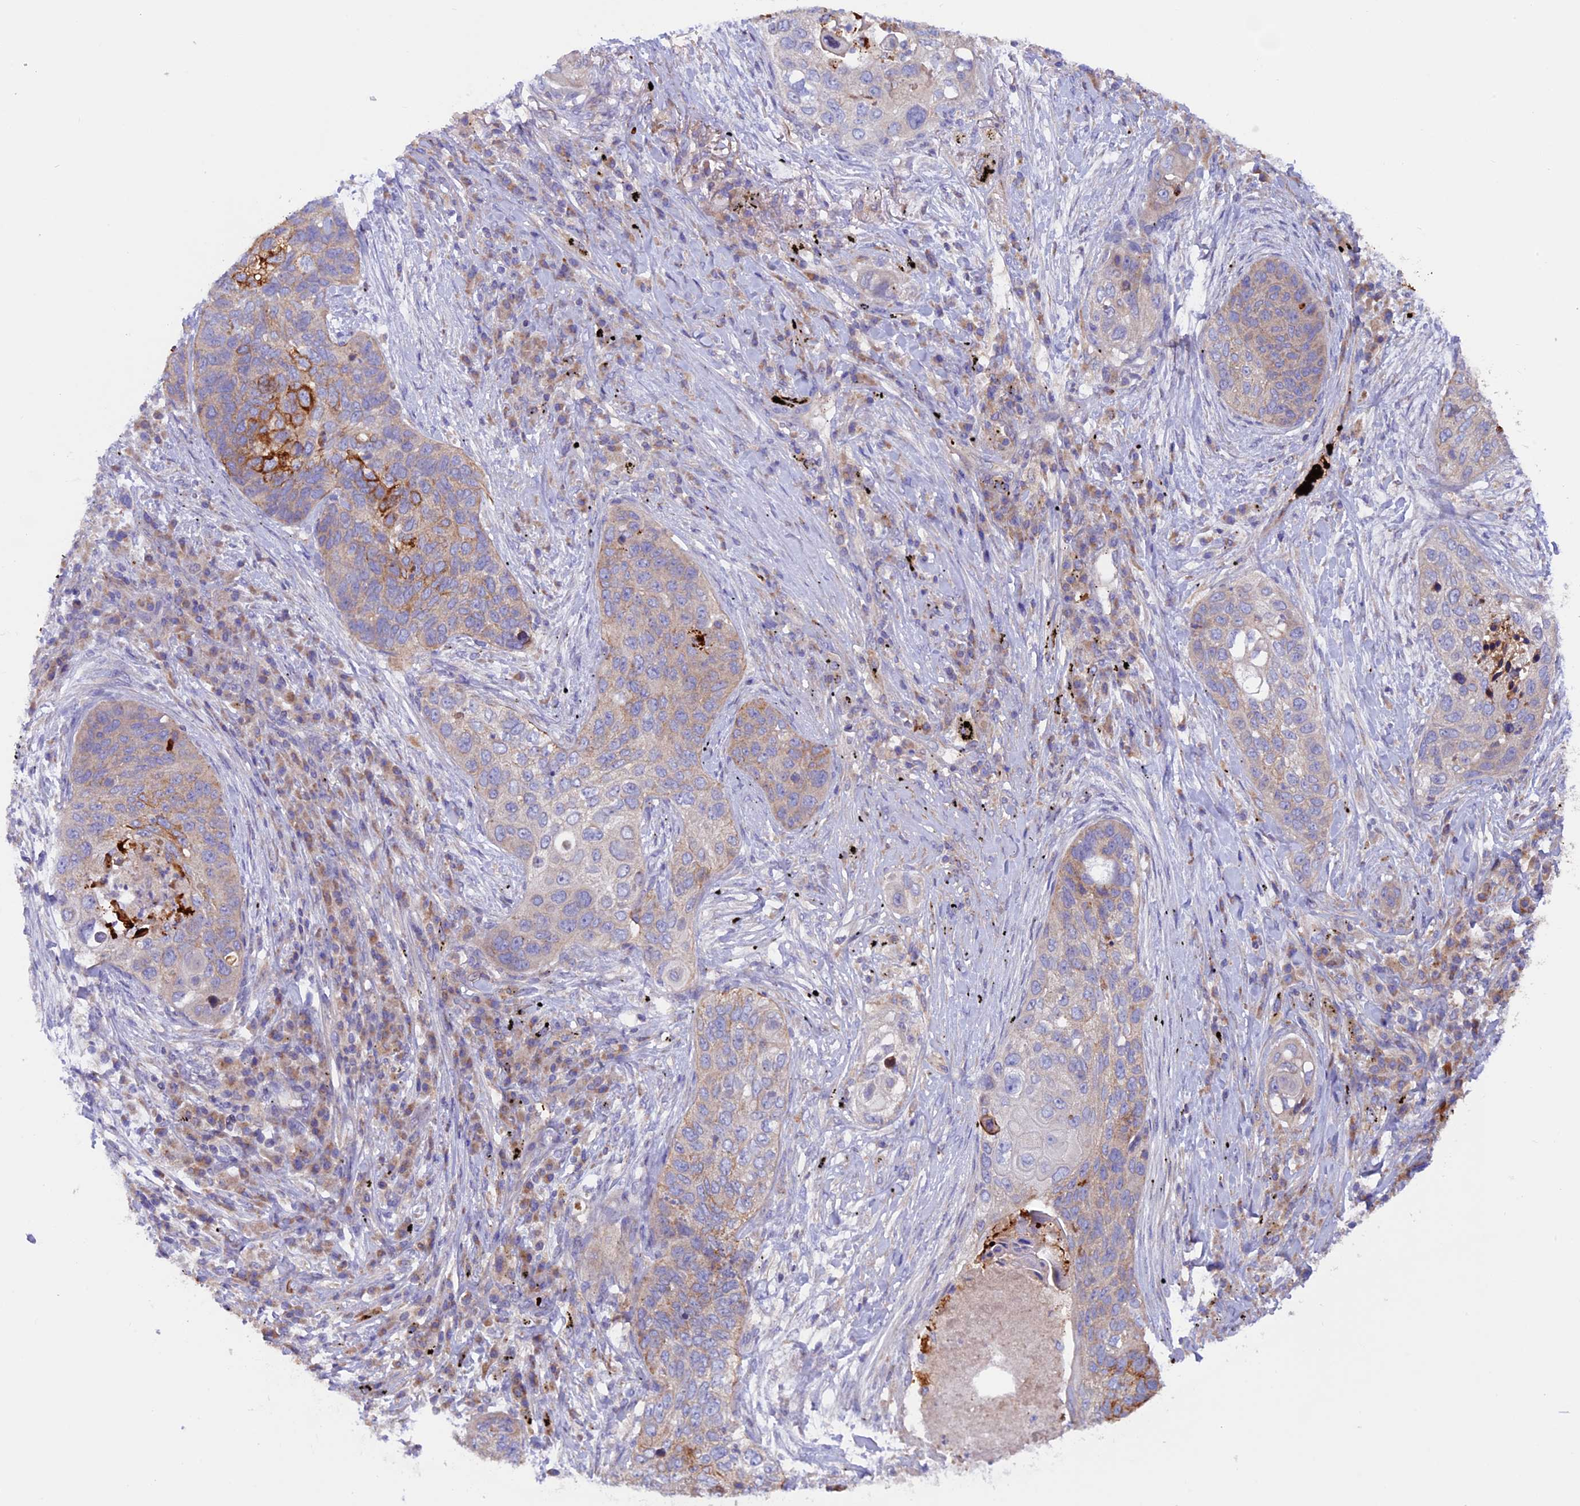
{"staining": {"intensity": "strong", "quantity": "<25%", "location": "cytoplasmic/membranous"}, "tissue": "lung cancer", "cell_type": "Tumor cells", "image_type": "cancer", "snomed": [{"axis": "morphology", "description": "Squamous cell carcinoma, NOS"}, {"axis": "topography", "description": "Lung"}], "caption": "A high-resolution photomicrograph shows immunohistochemistry (IHC) staining of lung cancer, which displays strong cytoplasmic/membranous staining in about <25% of tumor cells. Nuclei are stained in blue.", "gene": "PTPN9", "patient": {"sex": "female", "age": 63}}